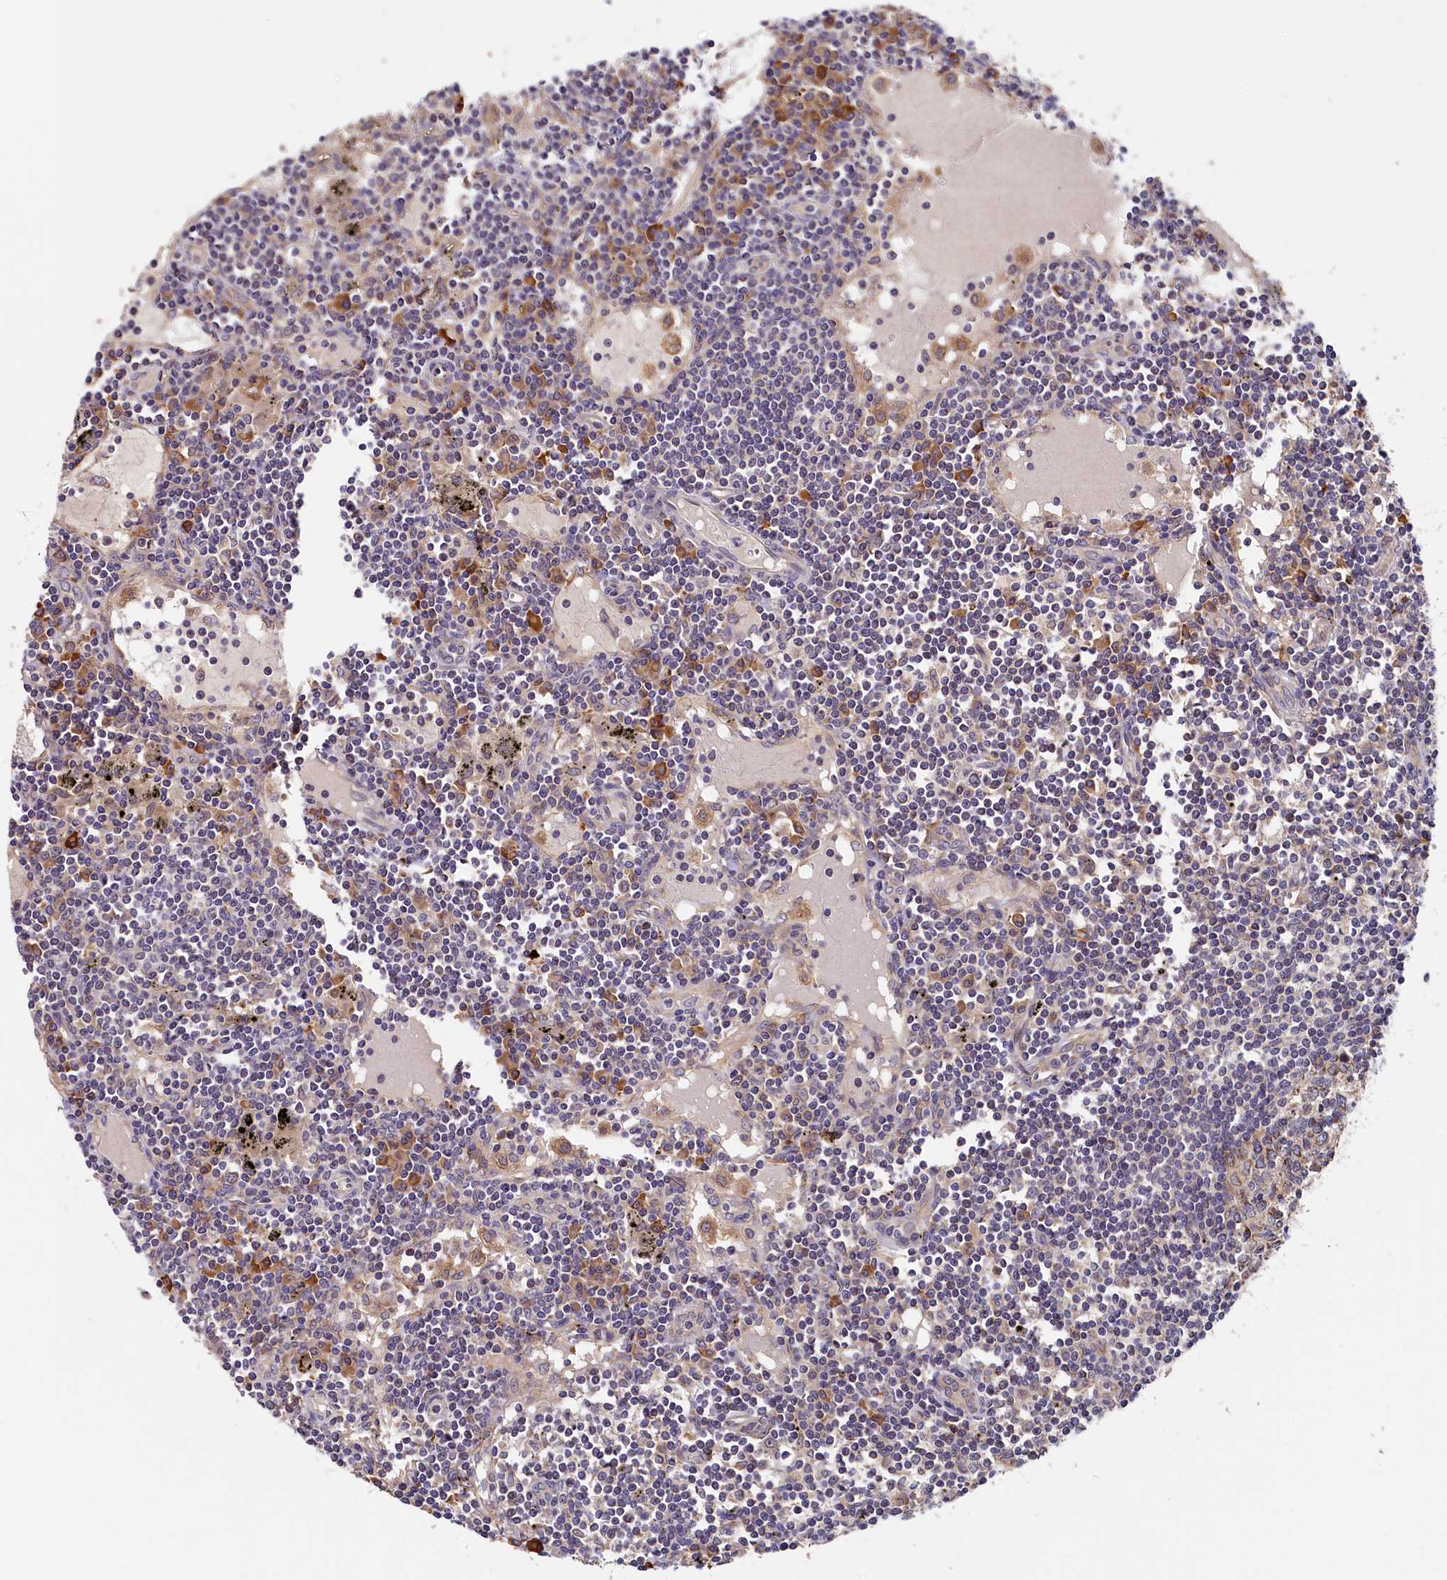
{"staining": {"intensity": "moderate", "quantity": "25%-75%", "location": "cytoplasmic/membranous"}, "tissue": "lymph node", "cell_type": "Germinal center cells", "image_type": "normal", "snomed": [{"axis": "morphology", "description": "Normal tissue, NOS"}, {"axis": "topography", "description": "Lymph node"}], "caption": "This is an image of immunohistochemistry staining of normal lymph node, which shows moderate staining in the cytoplasmic/membranous of germinal center cells.", "gene": "CEP44", "patient": {"sex": "male", "age": 74}}